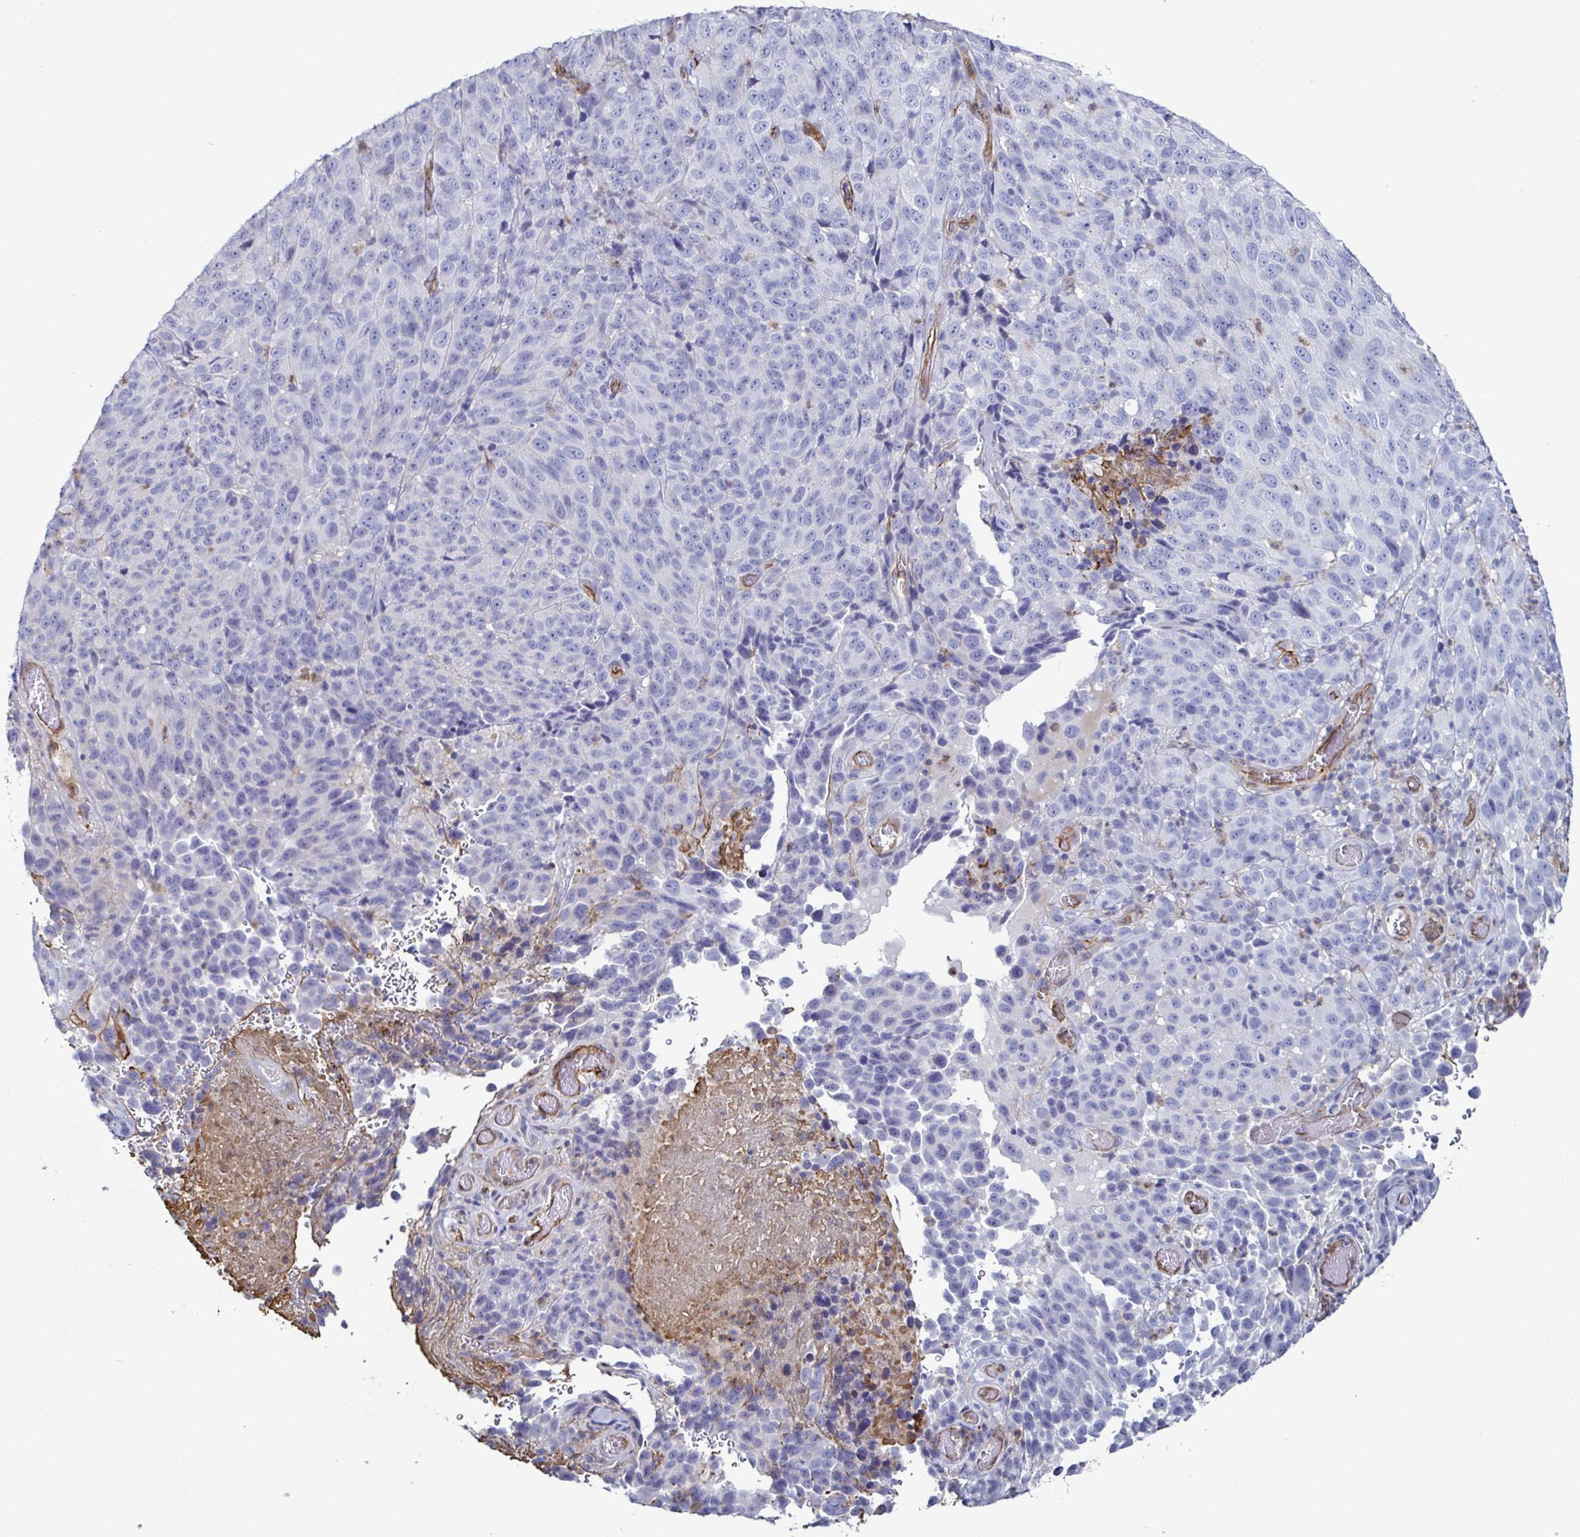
{"staining": {"intensity": "negative", "quantity": "none", "location": "none"}, "tissue": "melanoma", "cell_type": "Tumor cells", "image_type": "cancer", "snomed": [{"axis": "morphology", "description": "Malignant melanoma, NOS"}, {"axis": "topography", "description": "Skin"}], "caption": "High magnification brightfield microscopy of malignant melanoma stained with DAB (3,3'-diaminobenzidine) (brown) and counterstained with hematoxylin (blue): tumor cells show no significant expression.", "gene": "ACSBG2", "patient": {"sex": "male", "age": 85}}